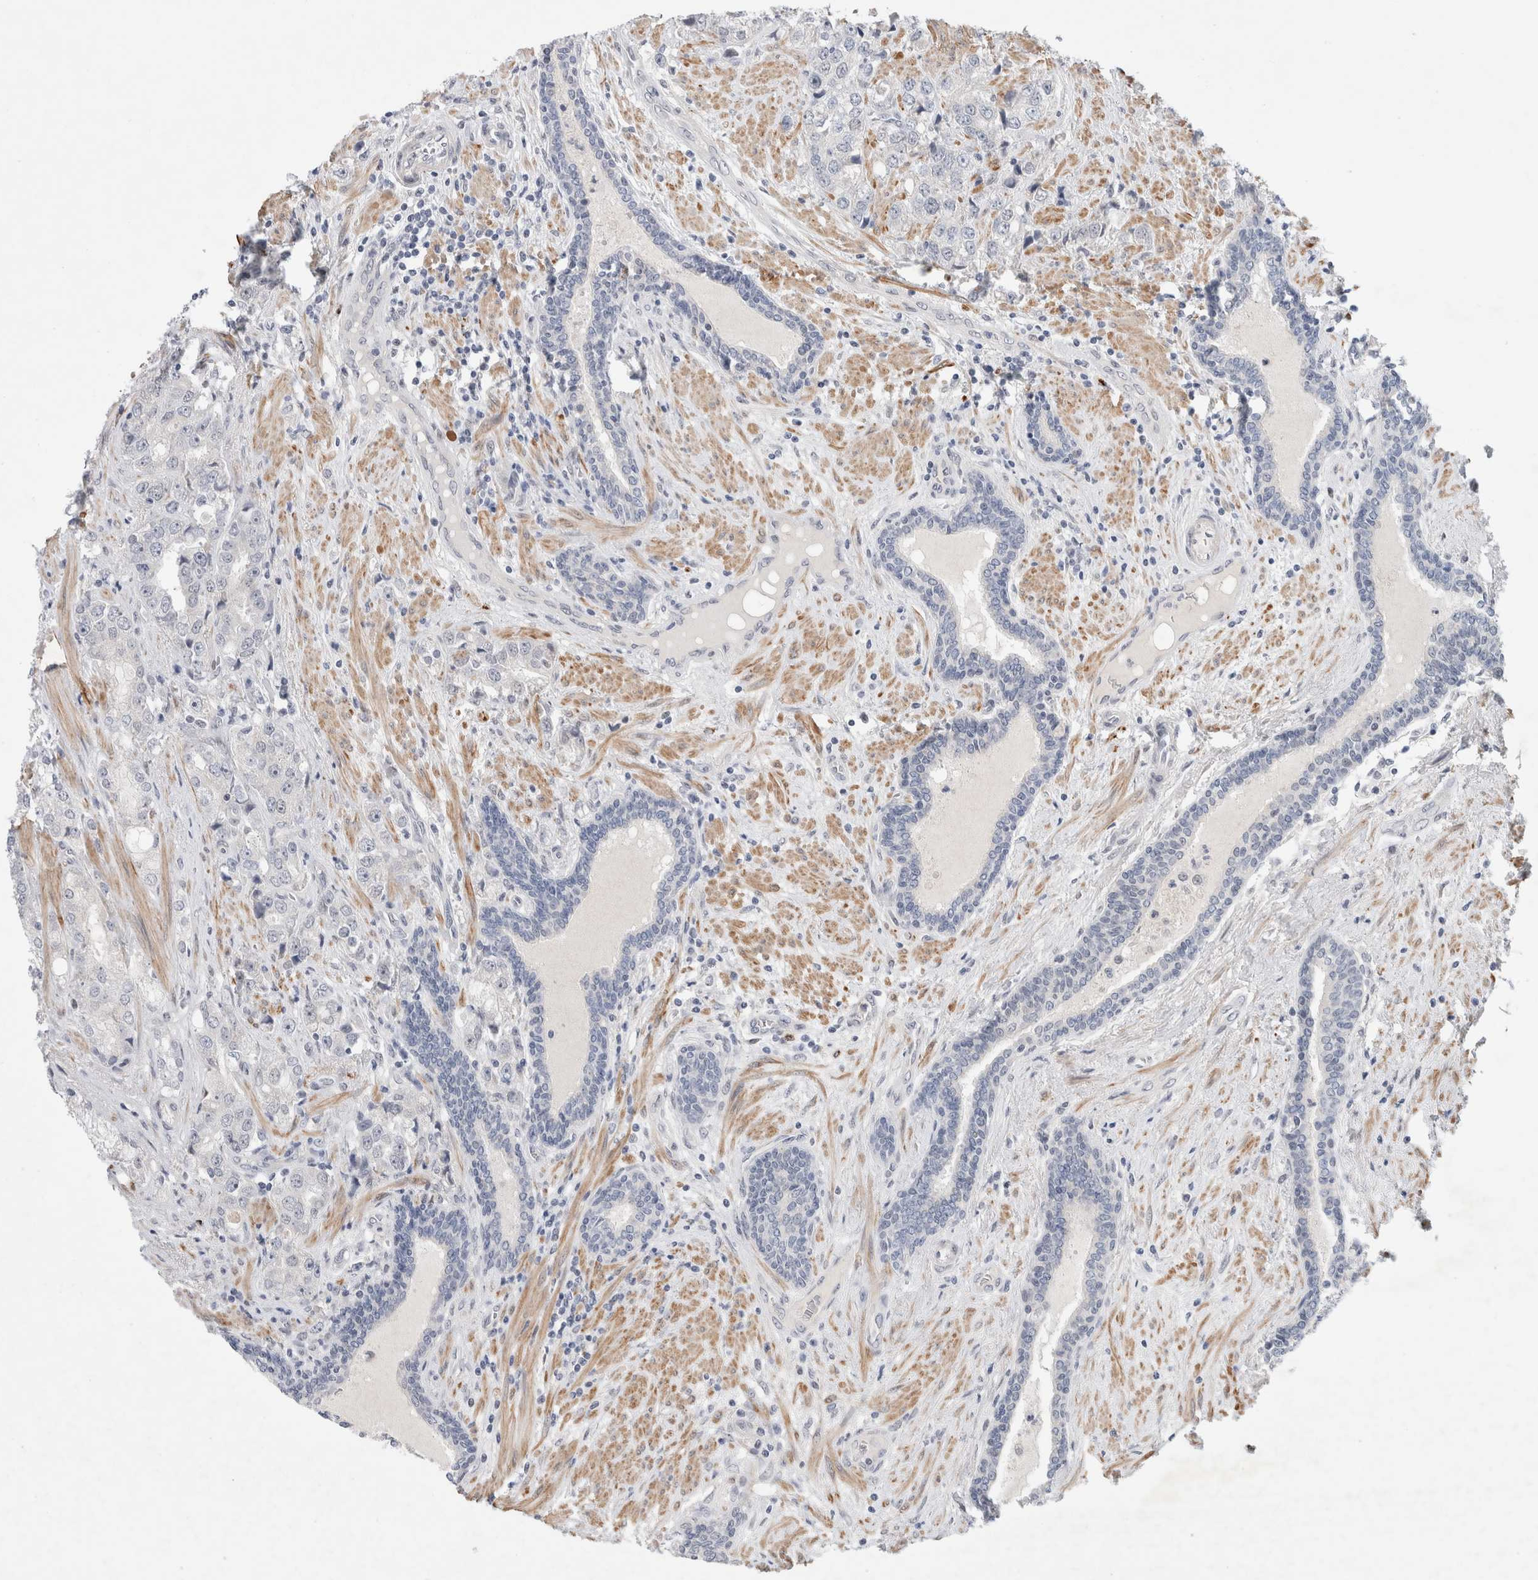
{"staining": {"intensity": "negative", "quantity": "none", "location": "none"}, "tissue": "prostate cancer", "cell_type": "Tumor cells", "image_type": "cancer", "snomed": [{"axis": "morphology", "description": "Adenocarcinoma, High grade"}, {"axis": "topography", "description": "Prostate"}], "caption": "IHC micrograph of human high-grade adenocarcinoma (prostate) stained for a protein (brown), which reveals no expression in tumor cells. The staining is performed using DAB (3,3'-diaminobenzidine) brown chromogen with nuclei counter-stained in using hematoxylin.", "gene": "KNL1", "patient": {"sex": "male", "age": 50}}